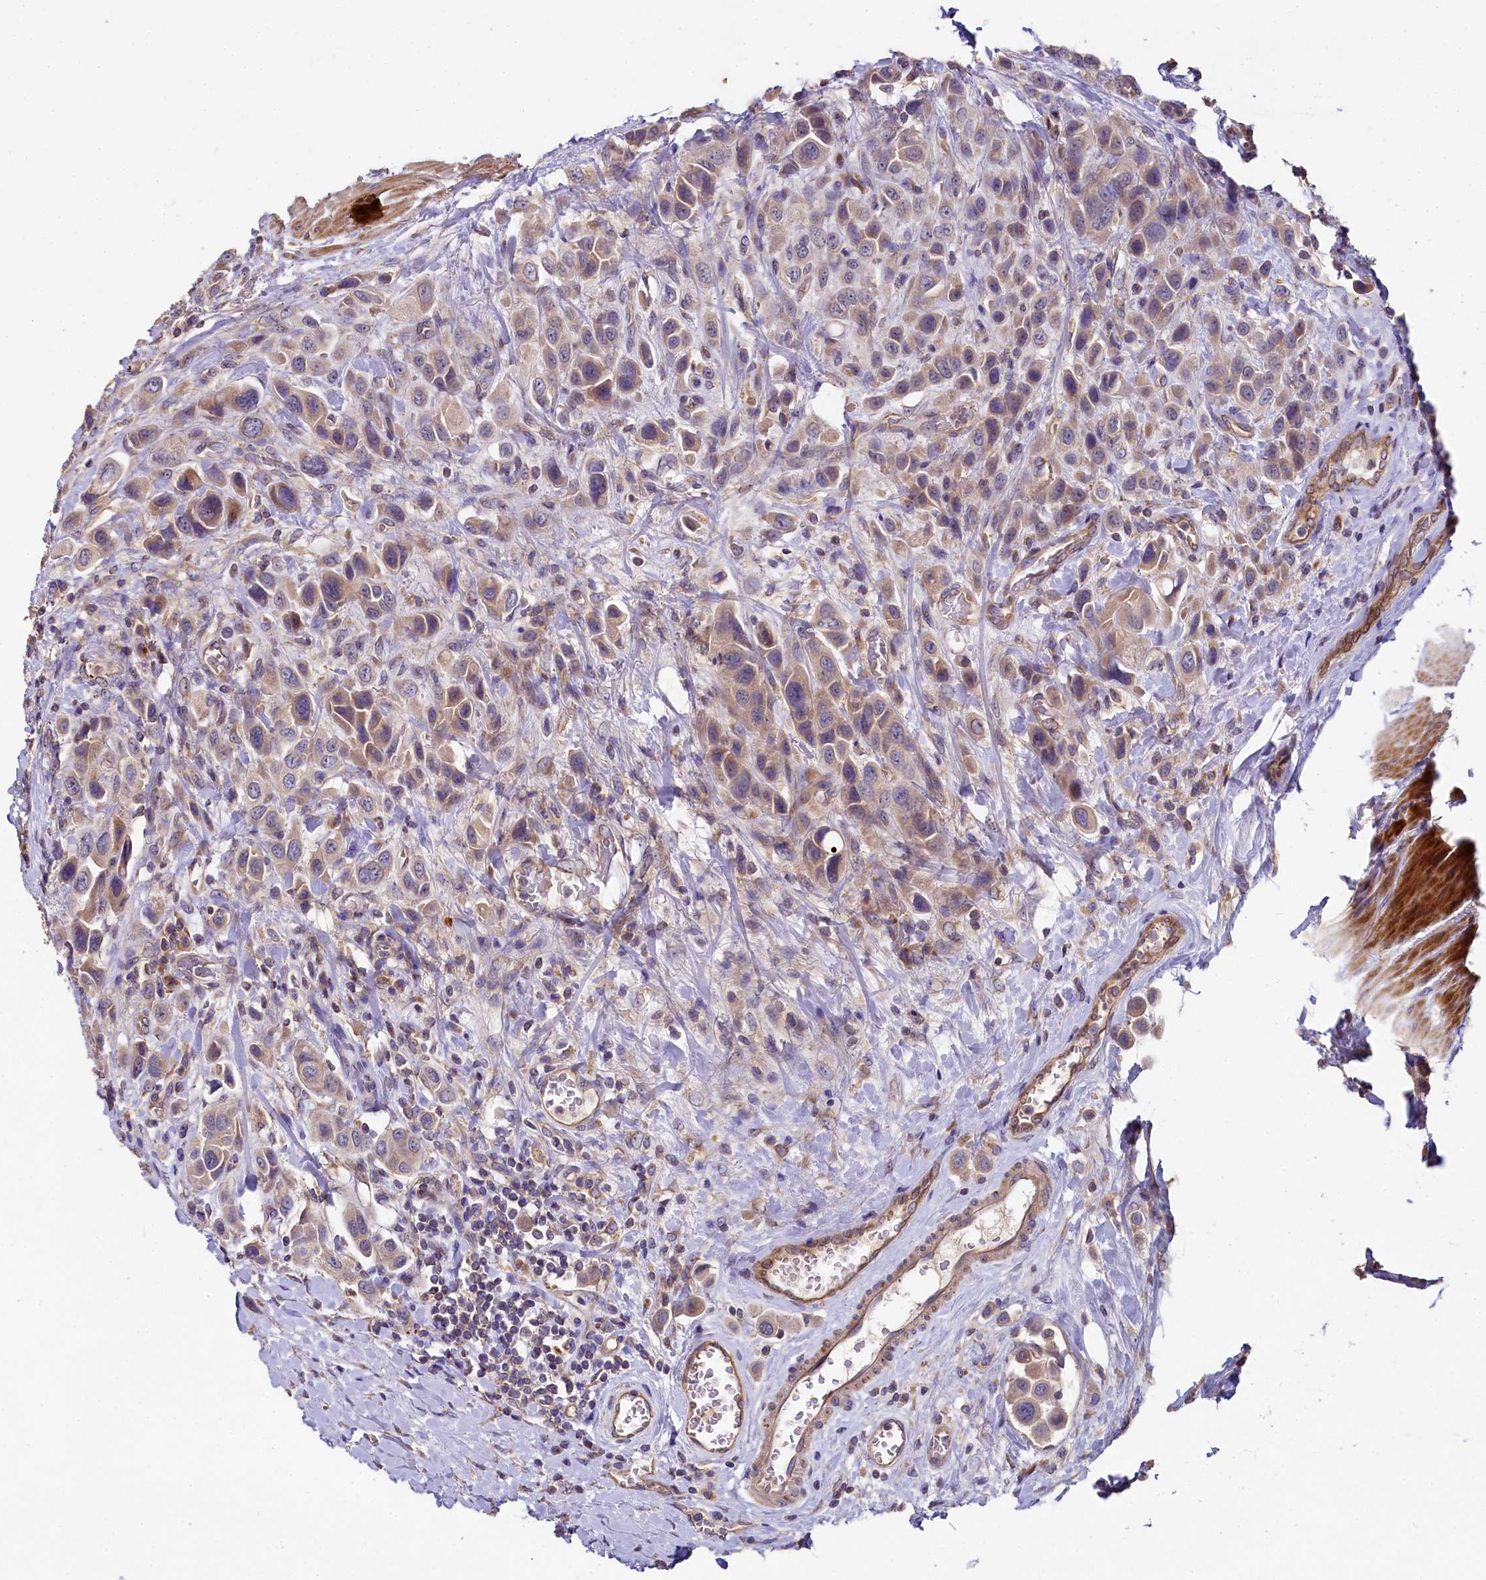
{"staining": {"intensity": "moderate", "quantity": "25%-75%", "location": "cytoplasmic/membranous"}, "tissue": "urothelial cancer", "cell_type": "Tumor cells", "image_type": "cancer", "snomed": [{"axis": "morphology", "description": "Urothelial carcinoma, High grade"}, {"axis": "topography", "description": "Urinary bladder"}], "caption": "Immunohistochemistry (IHC) micrograph of high-grade urothelial carcinoma stained for a protein (brown), which shows medium levels of moderate cytoplasmic/membranous staining in approximately 25%-75% of tumor cells.", "gene": "SPRYD3", "patient": {"sex": "male", "age": 50}}